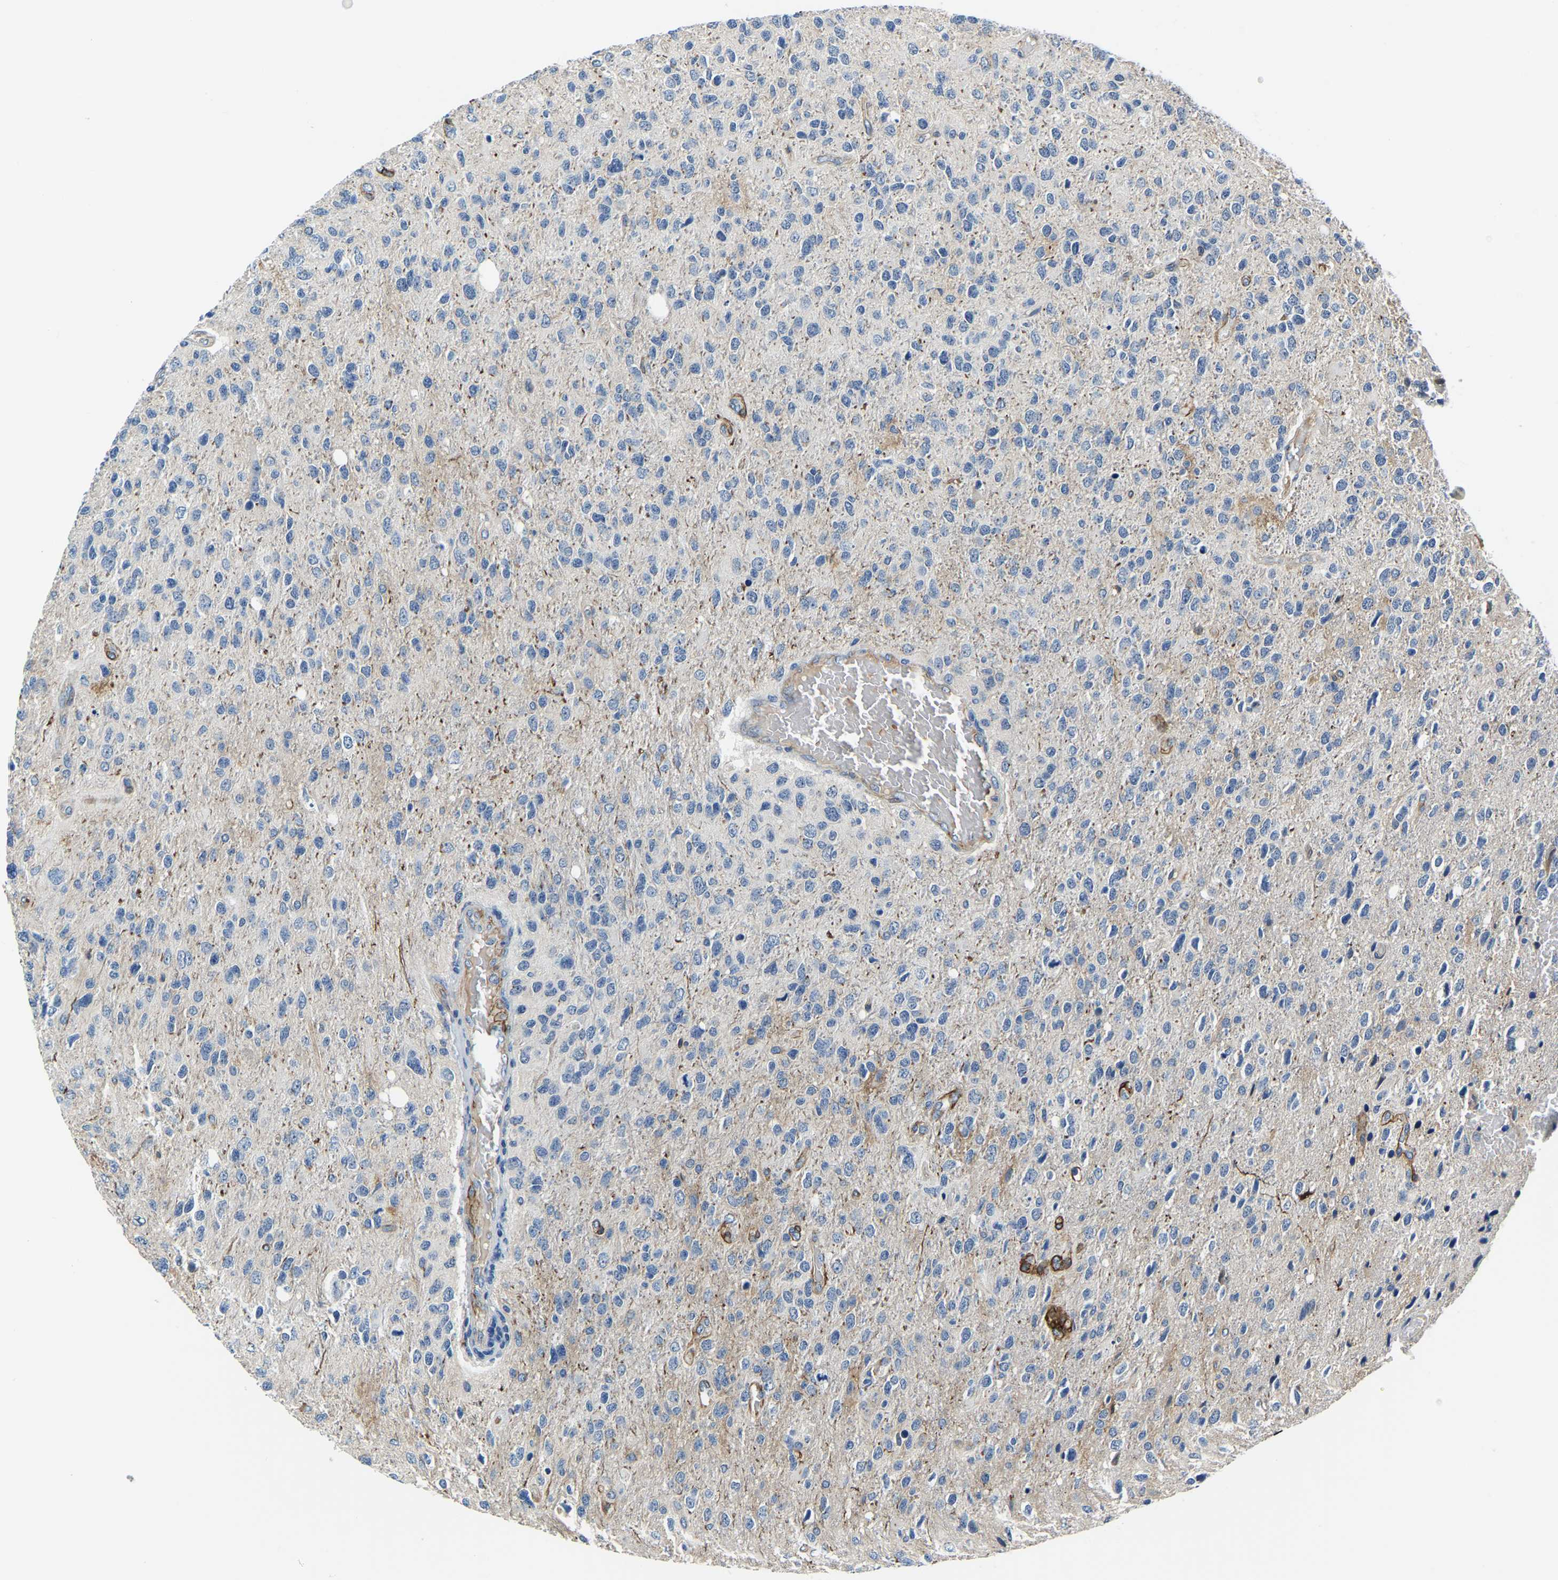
{"staining": {"intensity": "negative", "quantity": "none", "location": "none"}, "tissue": "glioma", "cell_type": "Tumor cells", "image_type": "cancer", "snomed": [{"axis": "morphology", "description": "Glioma, malignant, High grade"}, {"axis": "topography", "description": "Brain"}], "caption": "Immunohistochemical staining of human malignant glioma (high-grade) displays no significant expression in tumor cells.", "gene": "LIAS", "patient": {"sex": "female", "age": 58}}